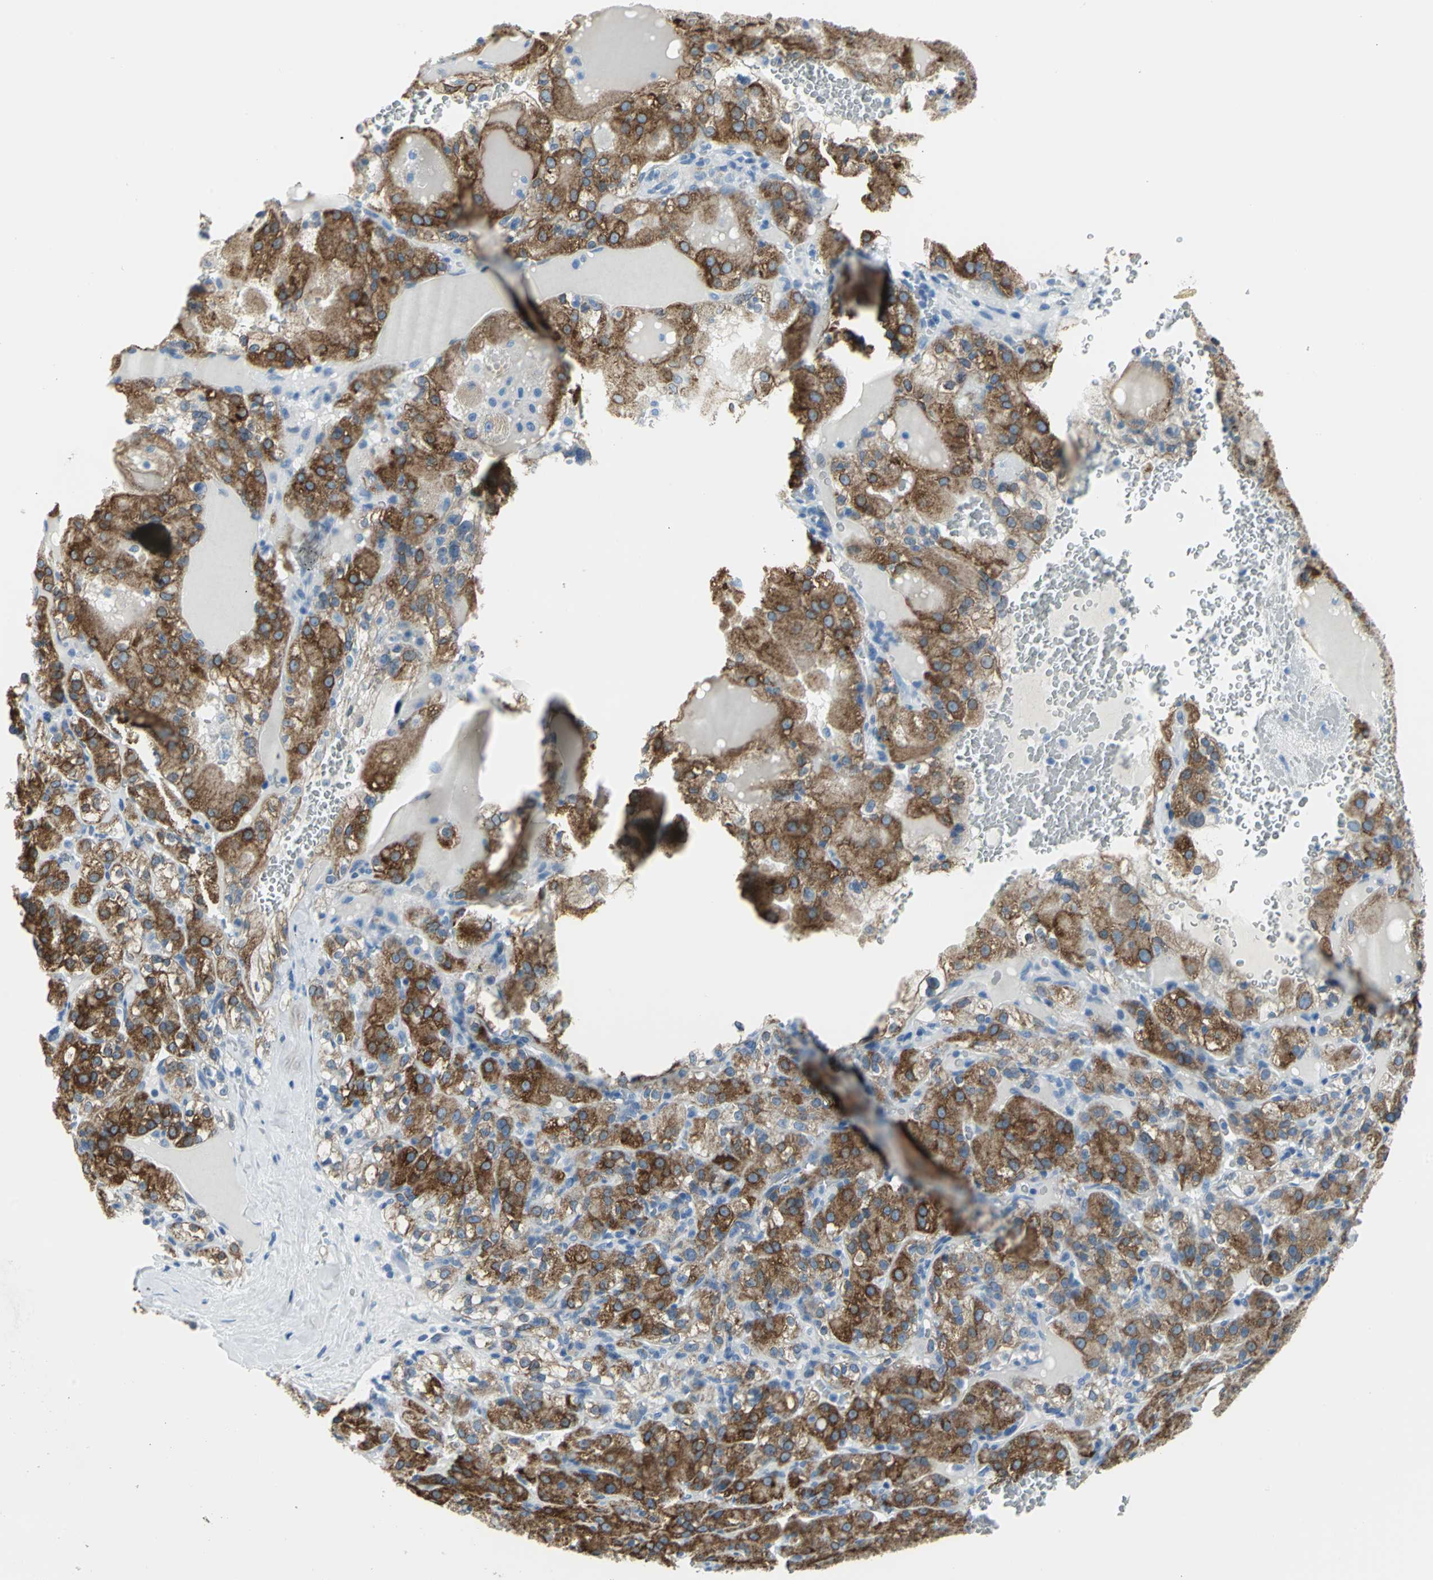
{"staining": {"intensity": "strong", "quantity": ">75%", "location": "cytoplasmic/membranous"}, "tissue": "renal cancer", "cell_type": "Tumor cells", "image_type": "cancer", "snomed": [{"axis": "morphology", "description": "Normal tissue, NOS"}, {"axis": "morphology", "description": "Adenocarcinoma, NOS"}, {"axis": "topography", "description": "Kidney"}], "caption": "Approximately >75% of tumor cells in human renal adenocarcinoma exhibit strong cytoplasmic/membranous protein expression as visualized by brown immunohistochemical staining.", "gene": "CYB5A", "patient": {"sex": "male", "age": 61}}